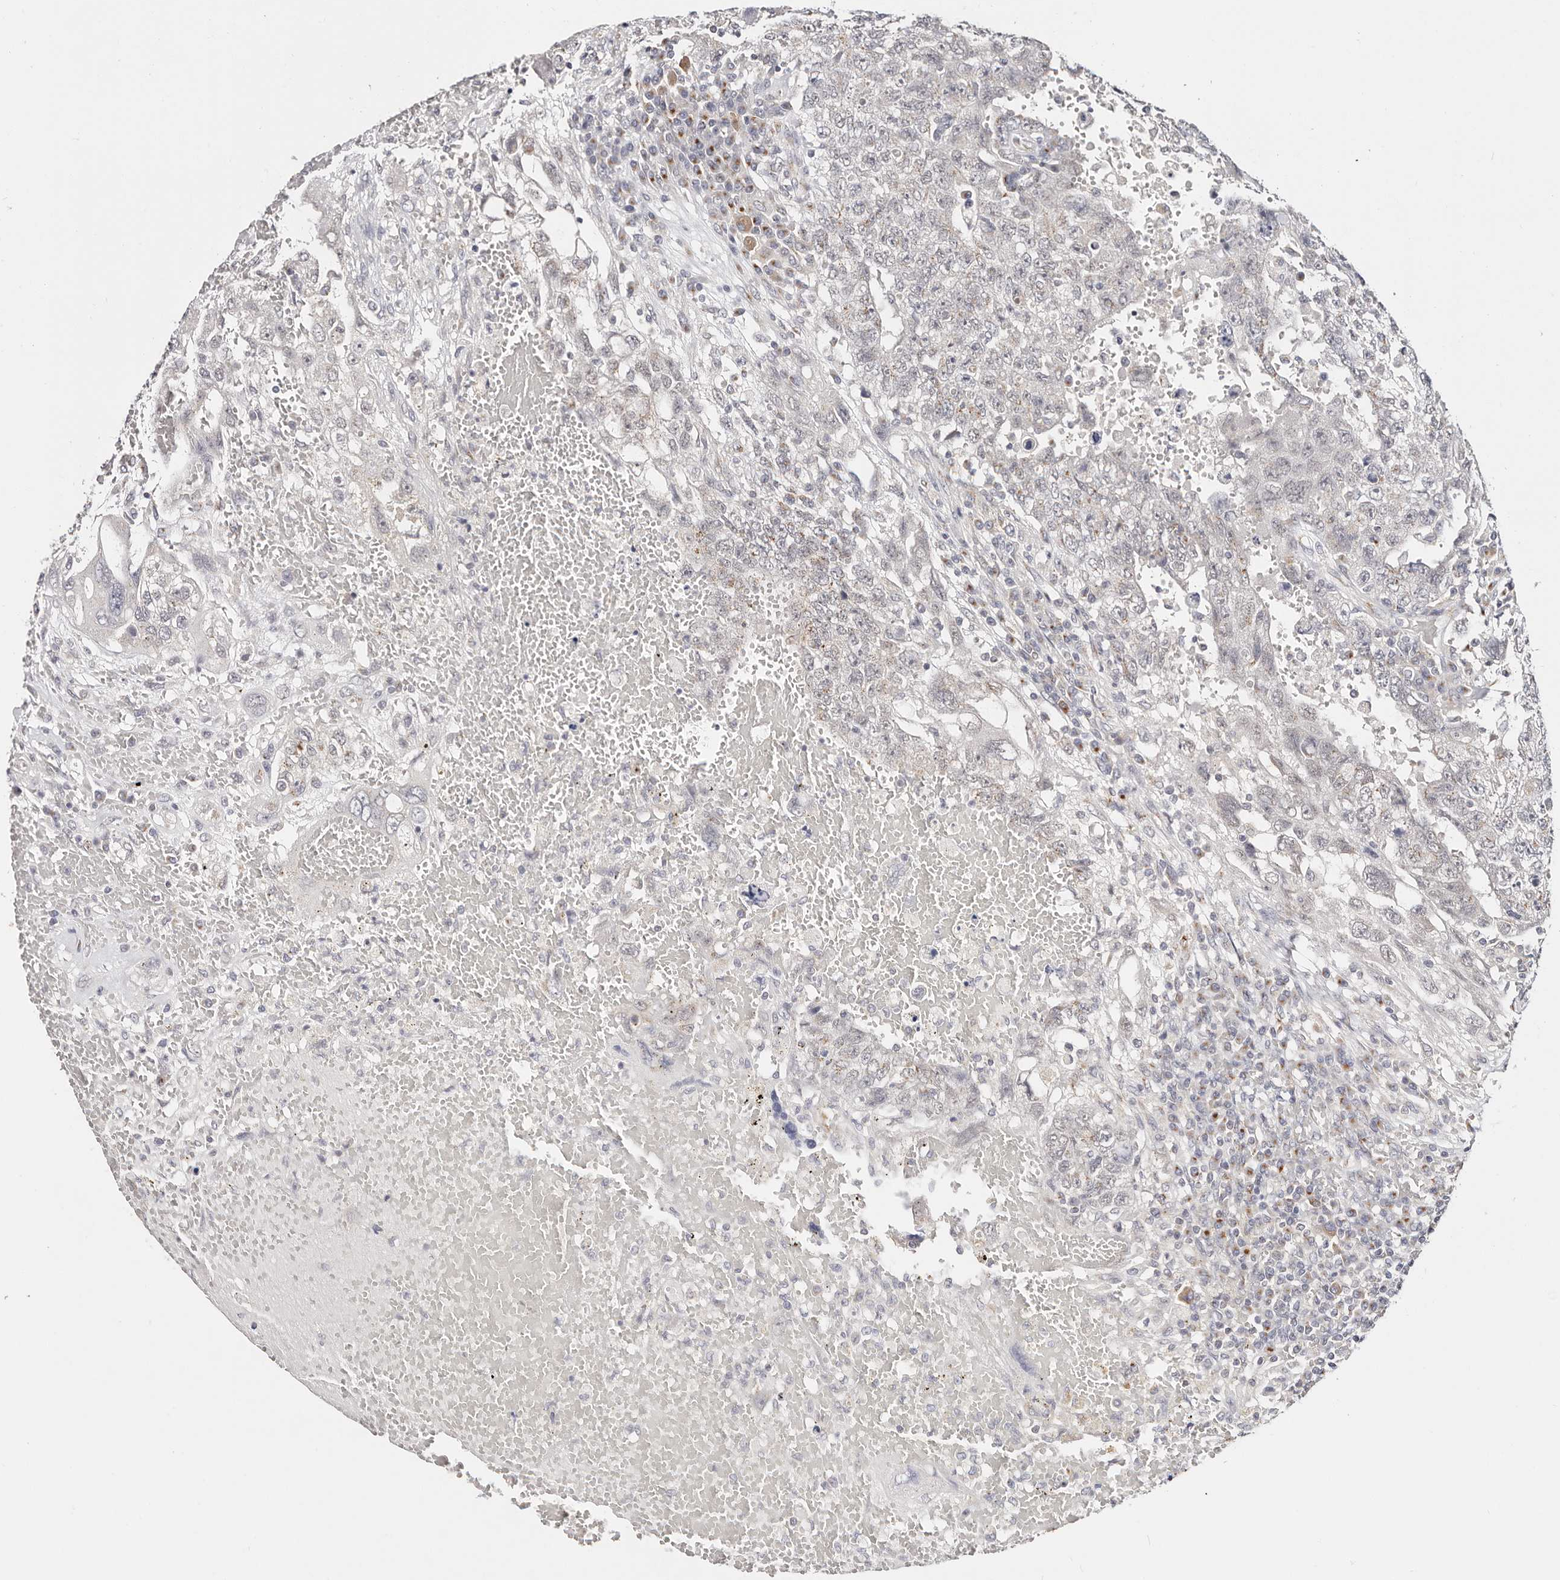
{"staining": {"intensity": "moderate", "quantity": "<25%", "location": "cytoplasmic/membranous"}, "tissue": "testis cancer", "cell_type": "Tumor cells", "image_type": "cancer", "snomed": [{"axis": "morphology", "description": "Carcinoma, Embryonal, NOS"}, {"axis": "topography", "description": "Testis"}], "caption": "This micrograph exhibits immunohistochemistry staining of embryonal carcinoma (testis), with low moderate cytoplasmic/membranous expression in about <25% of tumor cells.", "gene": "VIPAS39", "patient": {"sex": "male", "age": 26}}